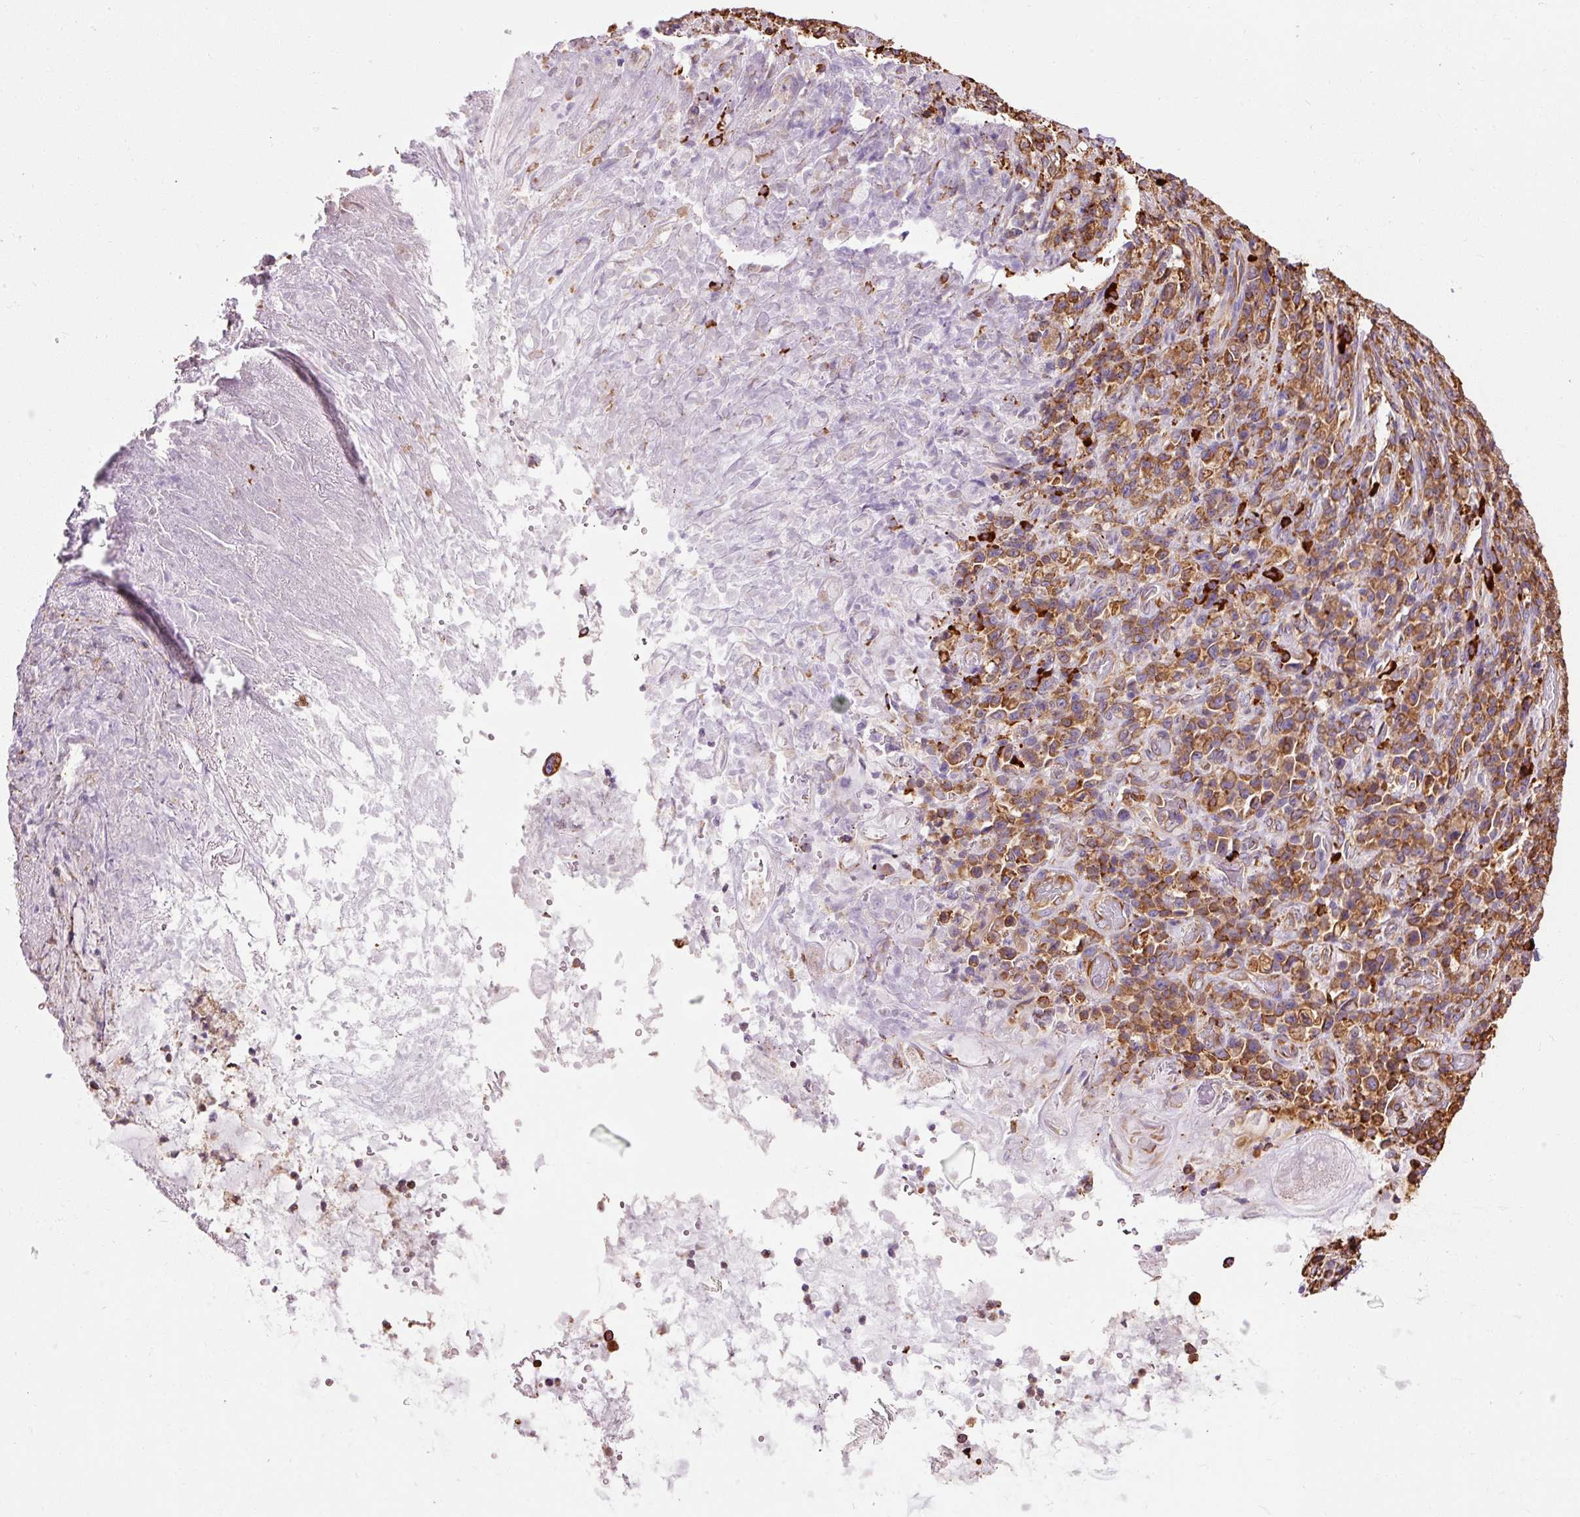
{"staining": {"intensity": "moderate", "quantity": ">75%", "location": "cytoplasmic/membranous"}, "tissue": "stomach cancer", "cell_type": "Tumor cells", "image_type": "cancer", "snomed": [{"axis": "morphology", "description": "Normal tissue, NOS"}, {"axis": "morphology", "description": "Adenocarcinoma, NOS"}, {"axis": "topography", "description": "Stomach"}], "caption": "High-magnification brightfield microscopy of stomach cancer stained with DAB (3,3'-diaminobenzidine) (brown) and counterstained with hematoxylin (blue). tumor cells exhibit moderate cytoplasmic/membranous staining is appreciated in approximately>75% of cells.", "gene": "KLC1", "patient": {"sex": "female", "age": 79}}